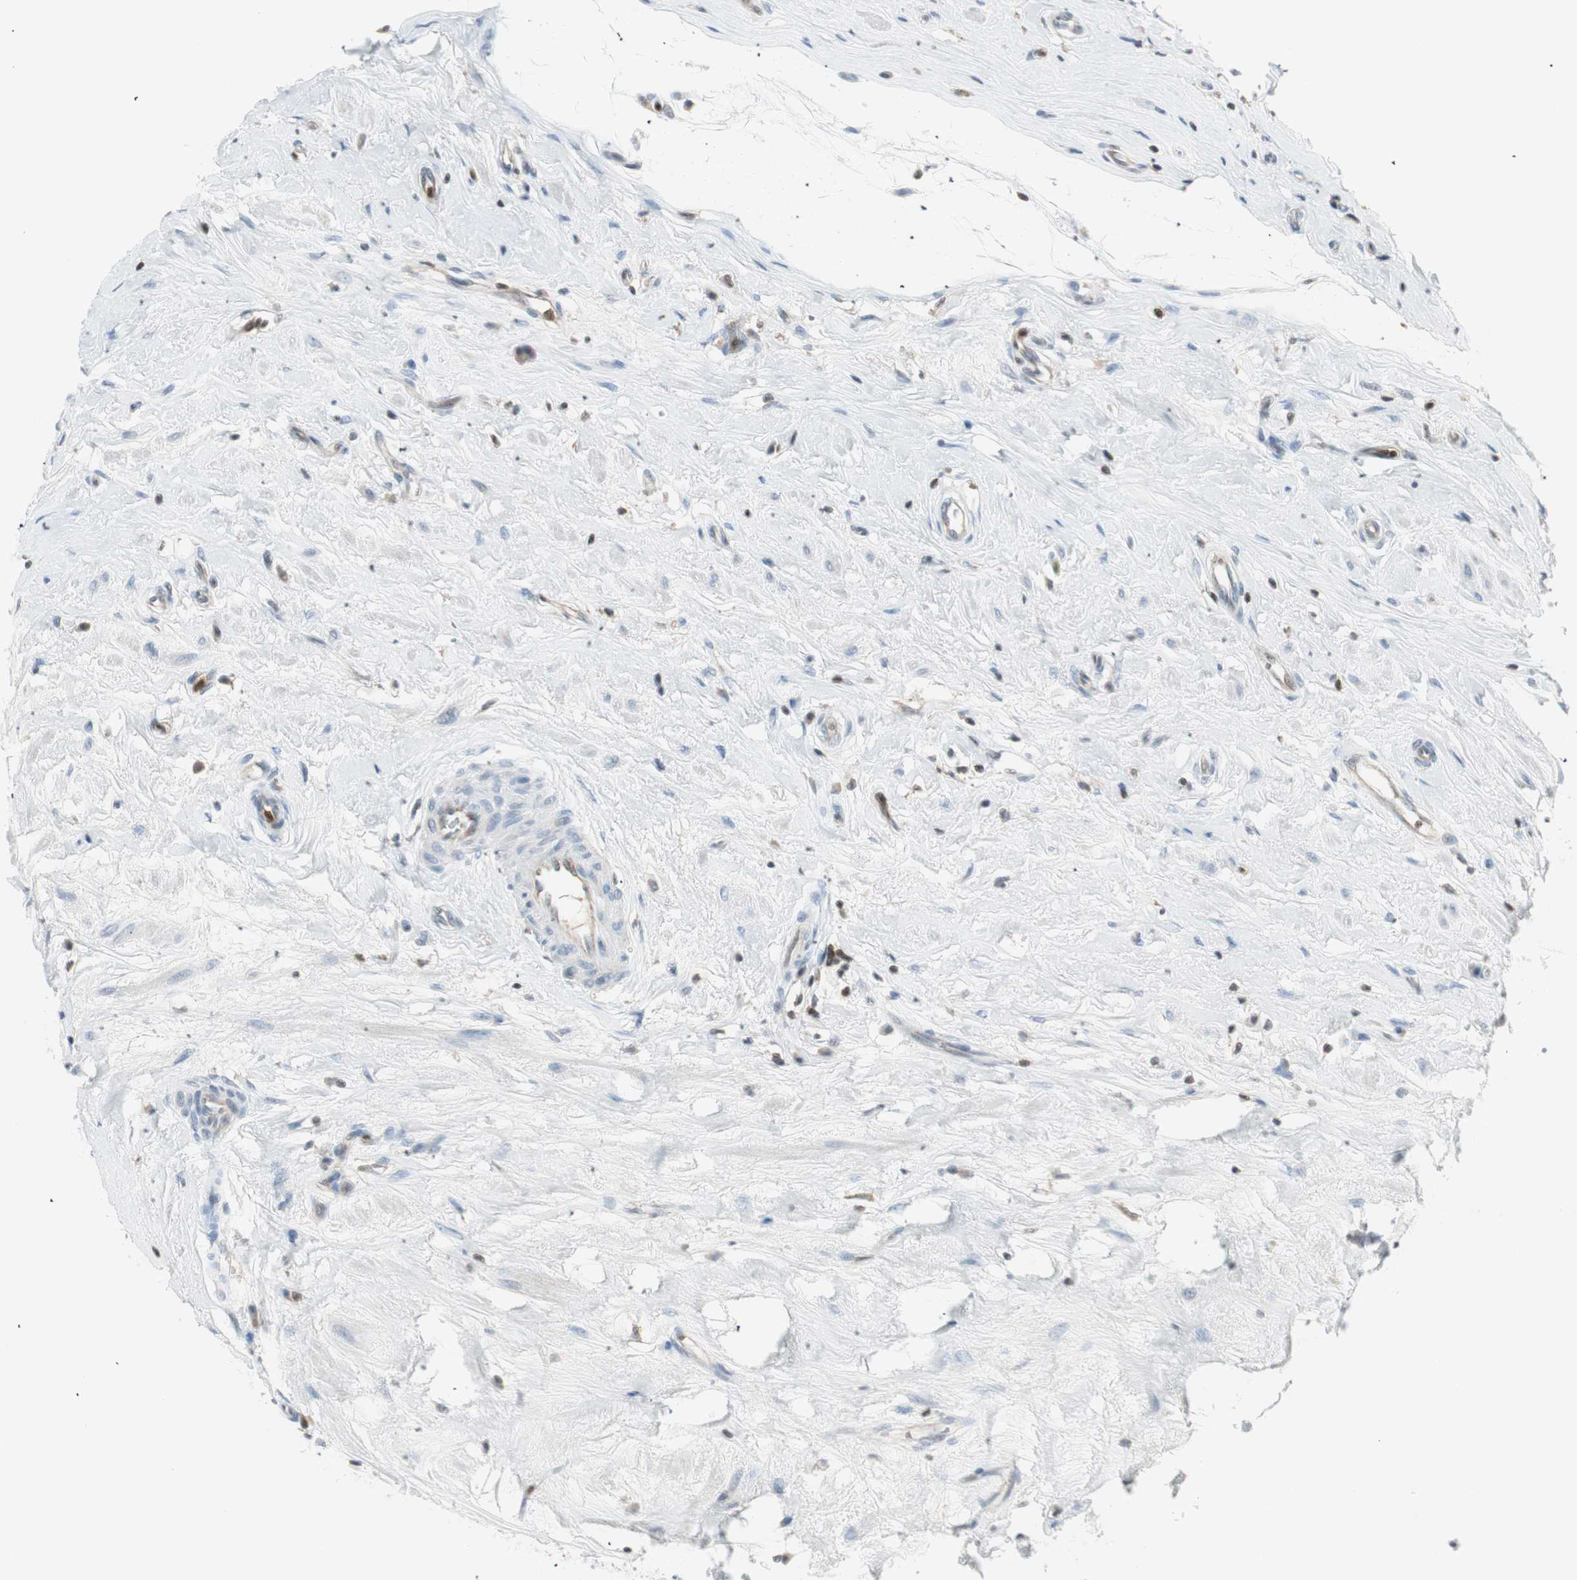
{"staining": {"intensity": "weak", "quantity": ">75%", "location": "cytoplasmic/membranous"}, "tissue": "epididymis", "cell_type": "Glandular cells", "image_type": "normal", "snomed": [{"axis": "morphology", "description": "Normal tissue, NOS"}, {"axis": "morphology", "description": "Inflammation, NOS"}, {"axis": "topography", "description": "Epididymis"}], "caption": "Epididymis stained with DAB immunohistochemistry (IHC) exhibits low levels of weak cytoplasmic/membranous staining in about >75% of glandular cells.", "gene": "PPP1CA", "patient": {"sex": "male", "age": 84}}